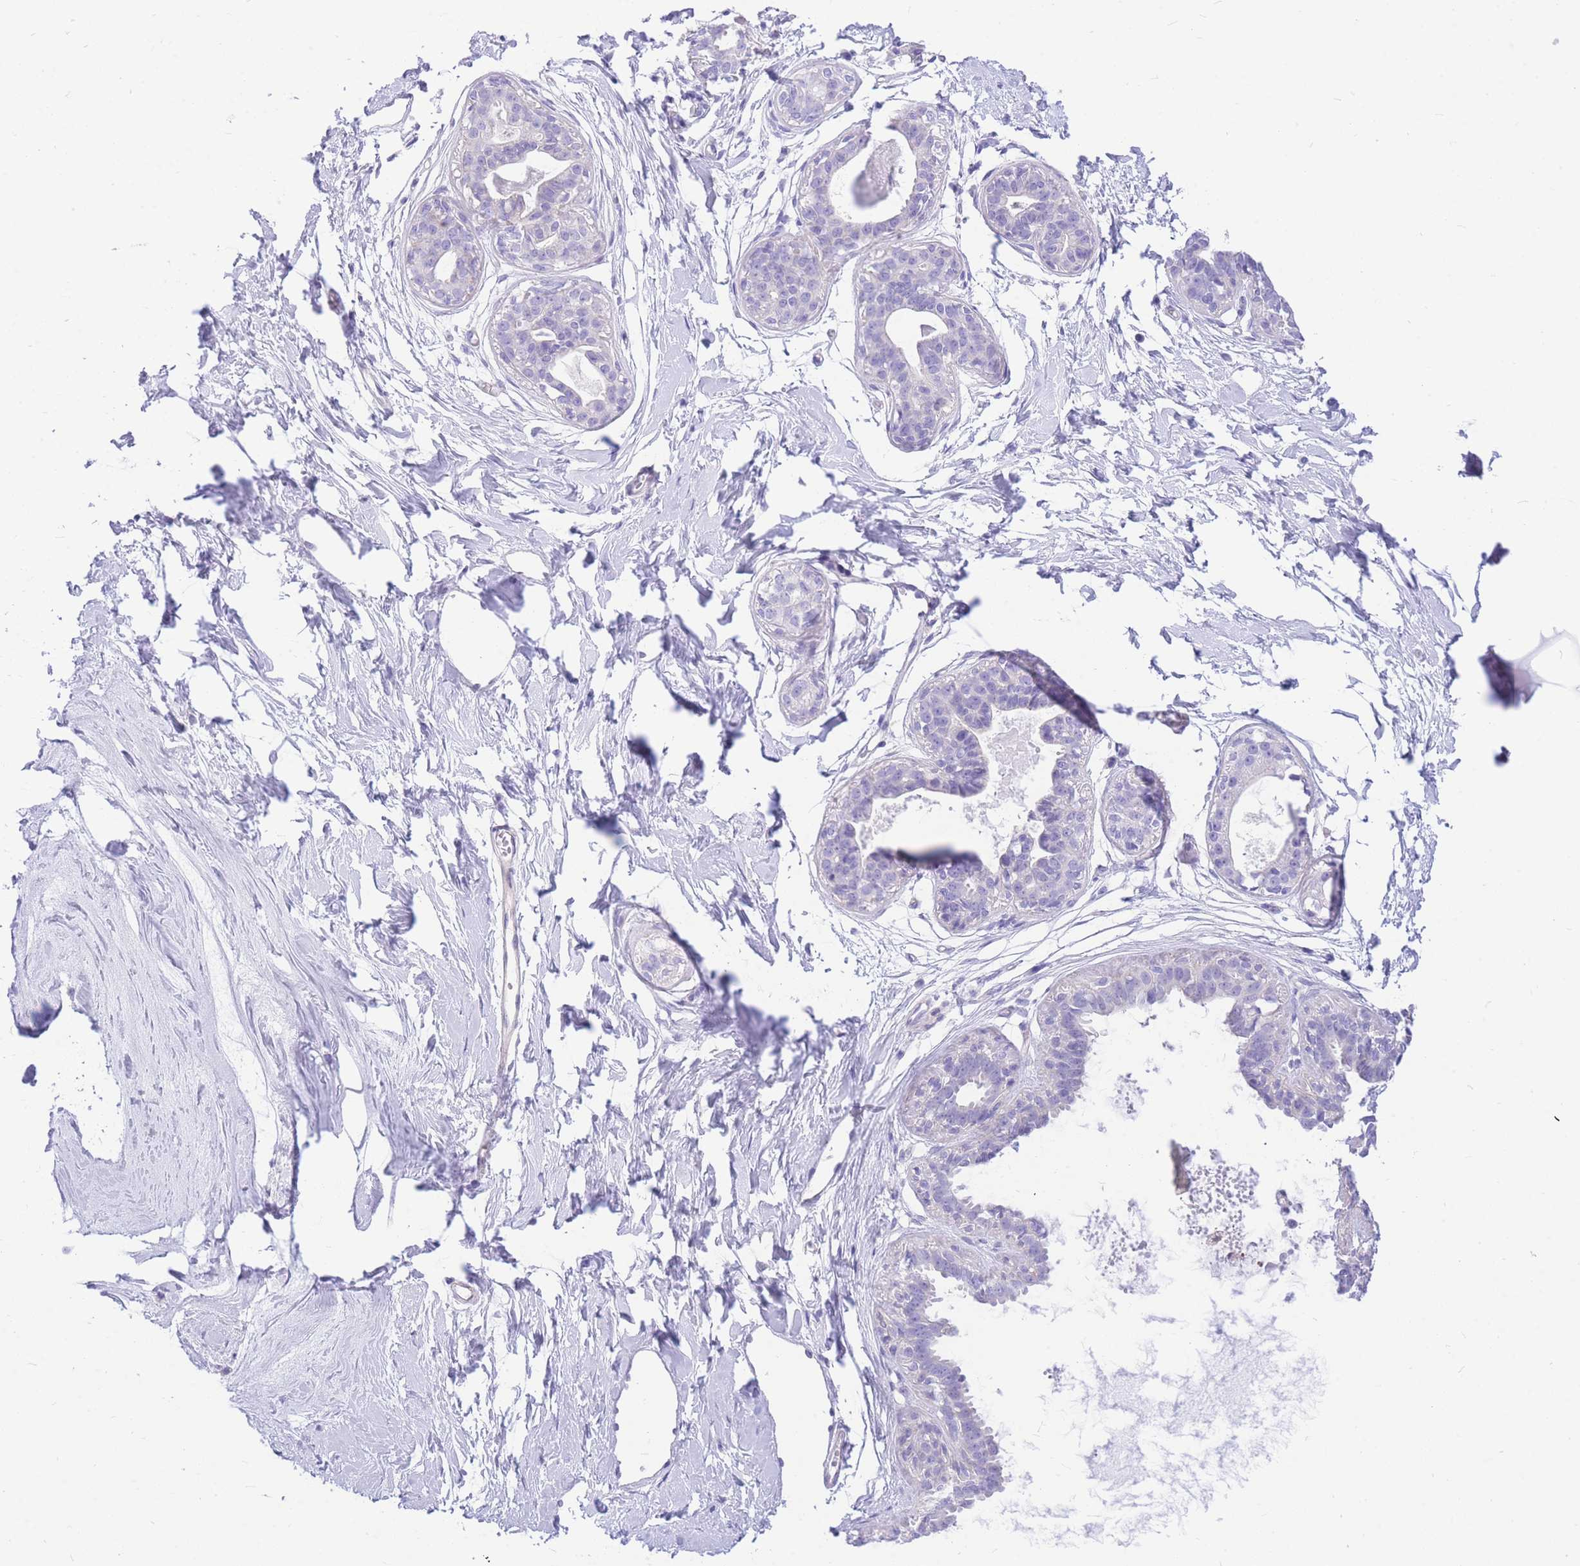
{"staining": {"intensity": "negative", "quantity": "none", "location": "none"}, "tissue": "breast", "cell_type": "Adipocytes", "image_type": "normal", "snomed": [{"axis": "morphology", "description": "Normal tissue, NOS"}, {"axis": "topography", "description": "Breast"}], "caption": "Breast was stained to show a protein in brown. There is no significant positivity in adipocytes. Nuclei are stained in blue.", "gene": "ZNF311", "patient": {"sex": "female", "age": 45}}